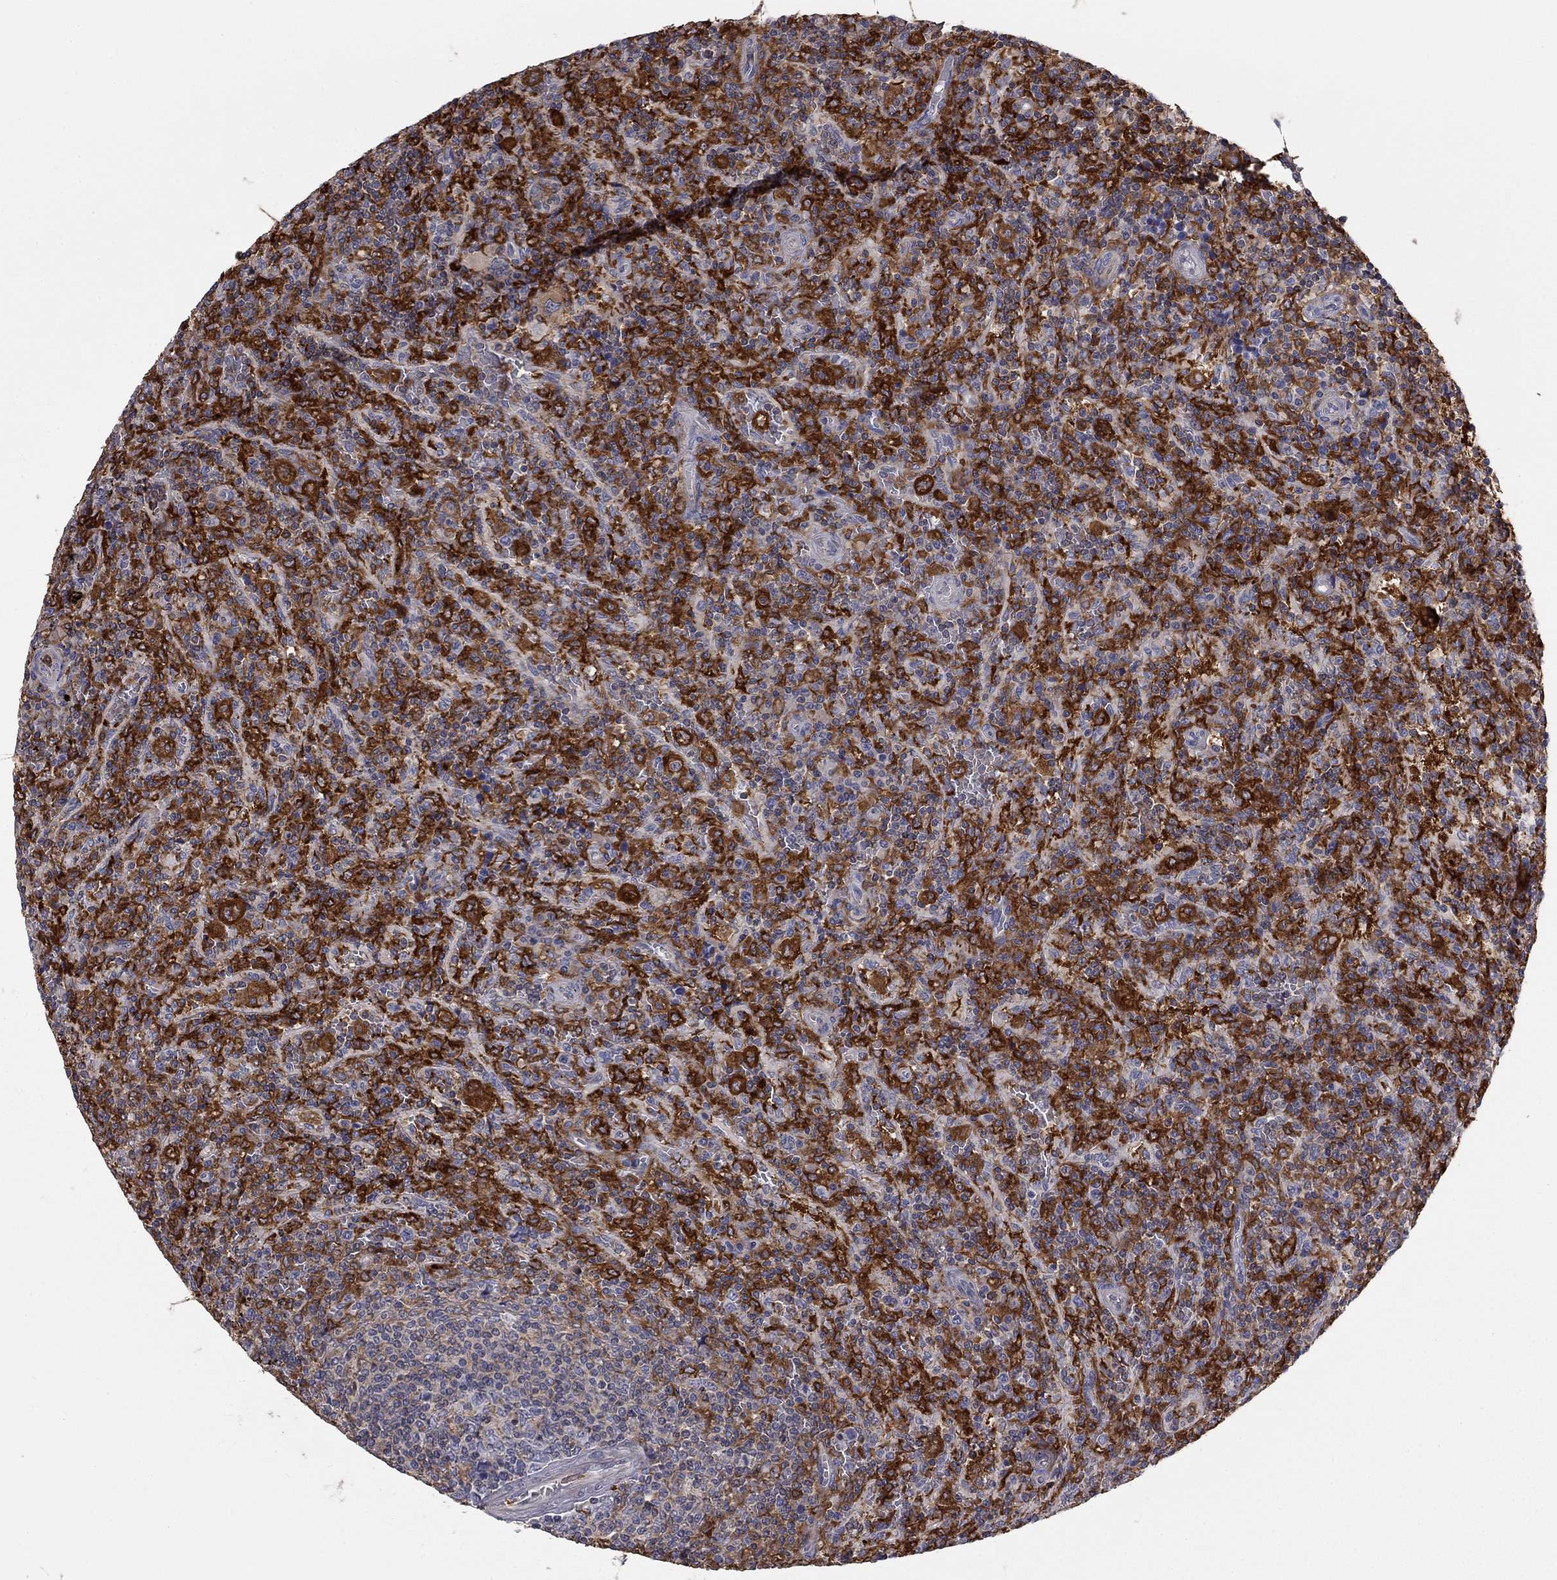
{"staining": {"intensity": "strong", "quantity": "25%-75%", "location": "cytoplasmic/membranous"}, "tissue": "lymphoma", "cell_type": "Tumor cells", "image_type": "cancer", "snomed": [{"axis": "morphology", "description": "Malignant lymphoma, non-Hodgkin's type, Low grade"}, {"axis": "topography", "description": "Spleen"}], "caption": "Protein expression analysis of malignant lymphoma, non-Hodgkin's type (low-grade) reveals strong cytoplasmic/membranous positivity in about 25%-75% of tumor cells.", "gene": "PLCB2", "patient": {"sex": "male", "age": 62}}